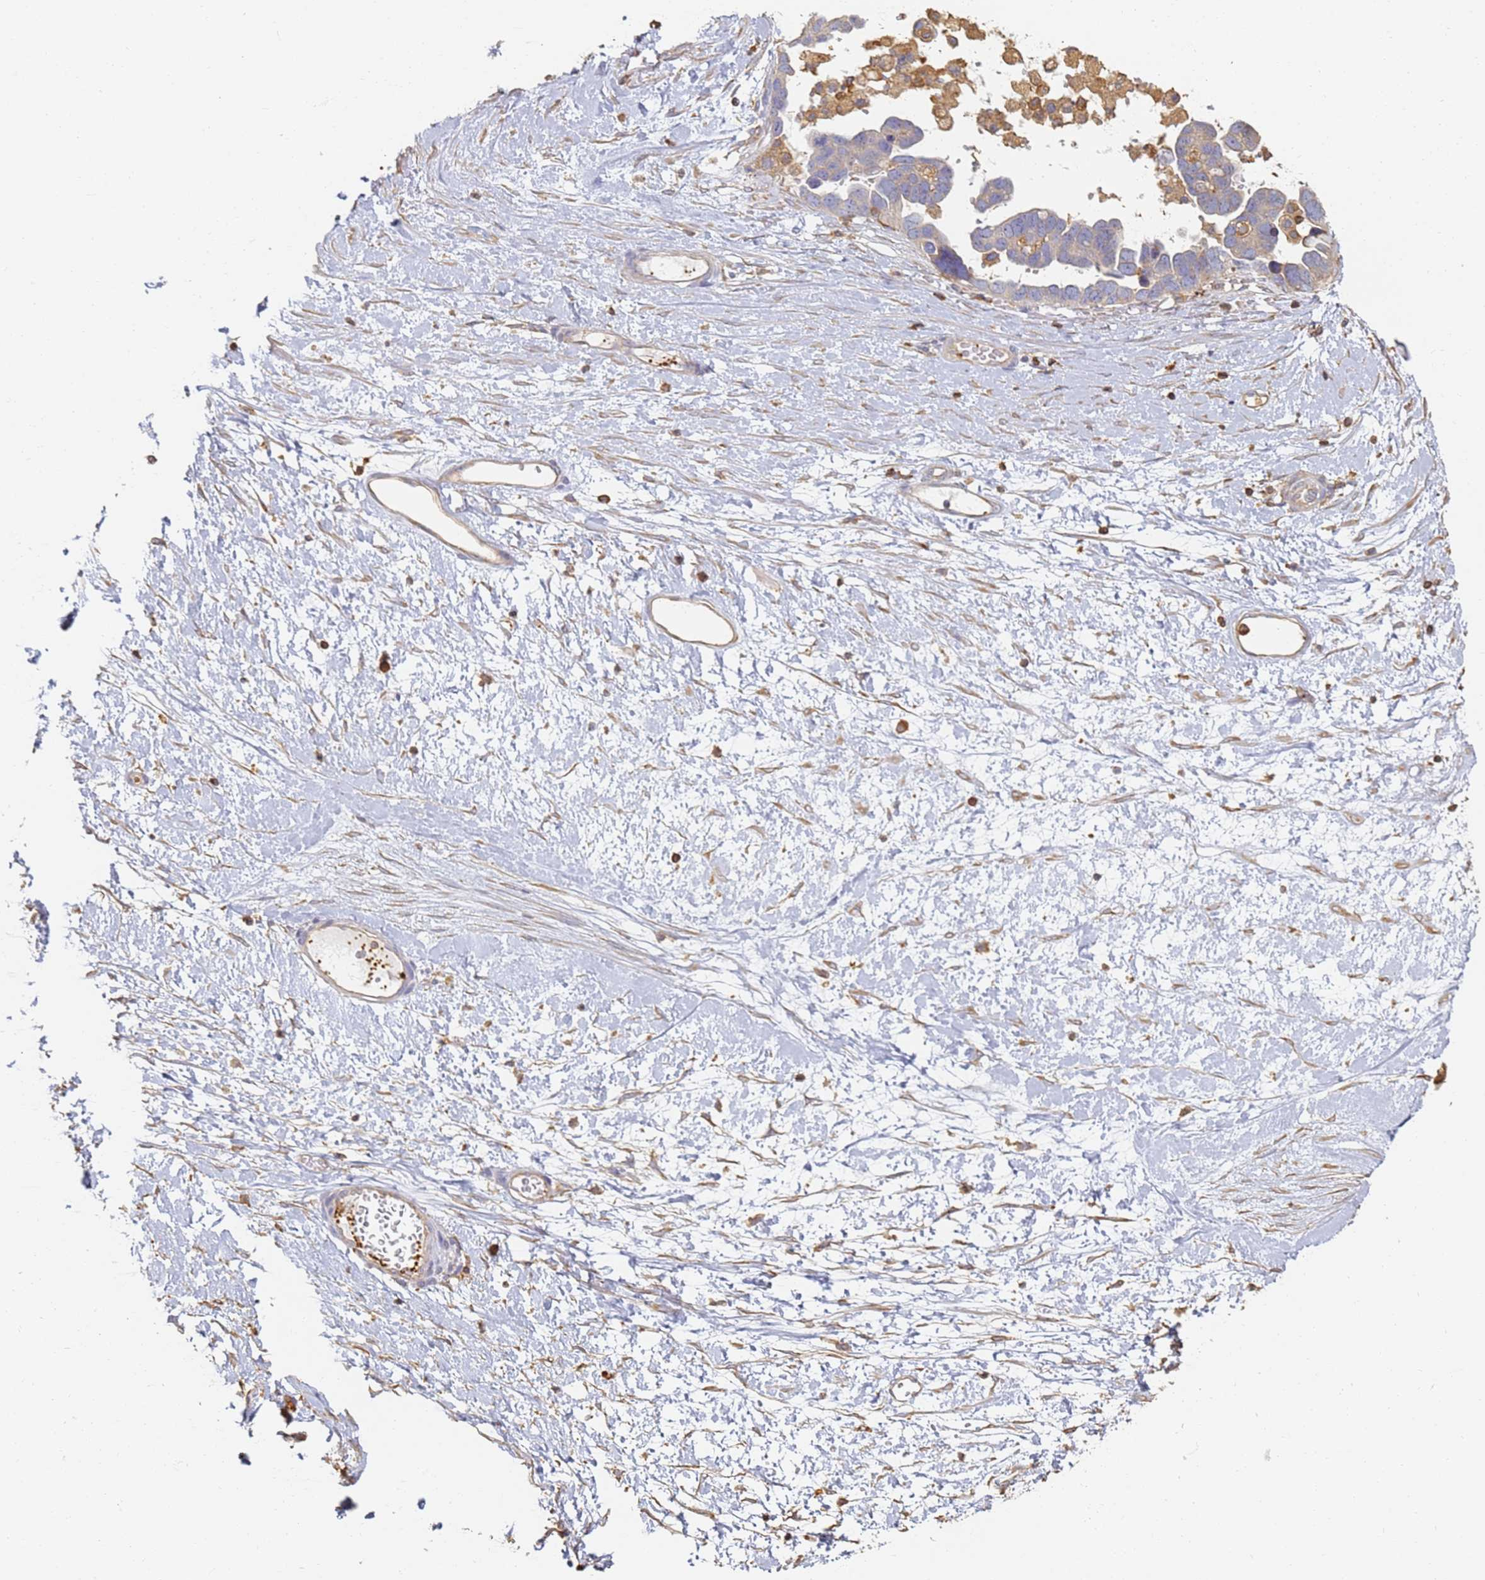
{"staining": {"intensity": "negative", "quantity": "none", "location": "none"}, "tissue": "ovarian cancer", "cell_type": "Tumor cells", "image_type": "cancer", "snomed": [{"axis": "morphology", "description": "Cystadenocarcinoma, serous, NOS"}, {"axis": "topography", "description": "Ovary"}], "caption": "Ovarian serous cystadenocarcinoma was stained to show a protein in brown. There is no significant staining in tumor cells. (DAB (3,3'-diaminobenzidine) immunohistochemistry with hematoxylin counter stain).", "gene": "BIN2", "patient": {"sex": "female", "age": 54}}